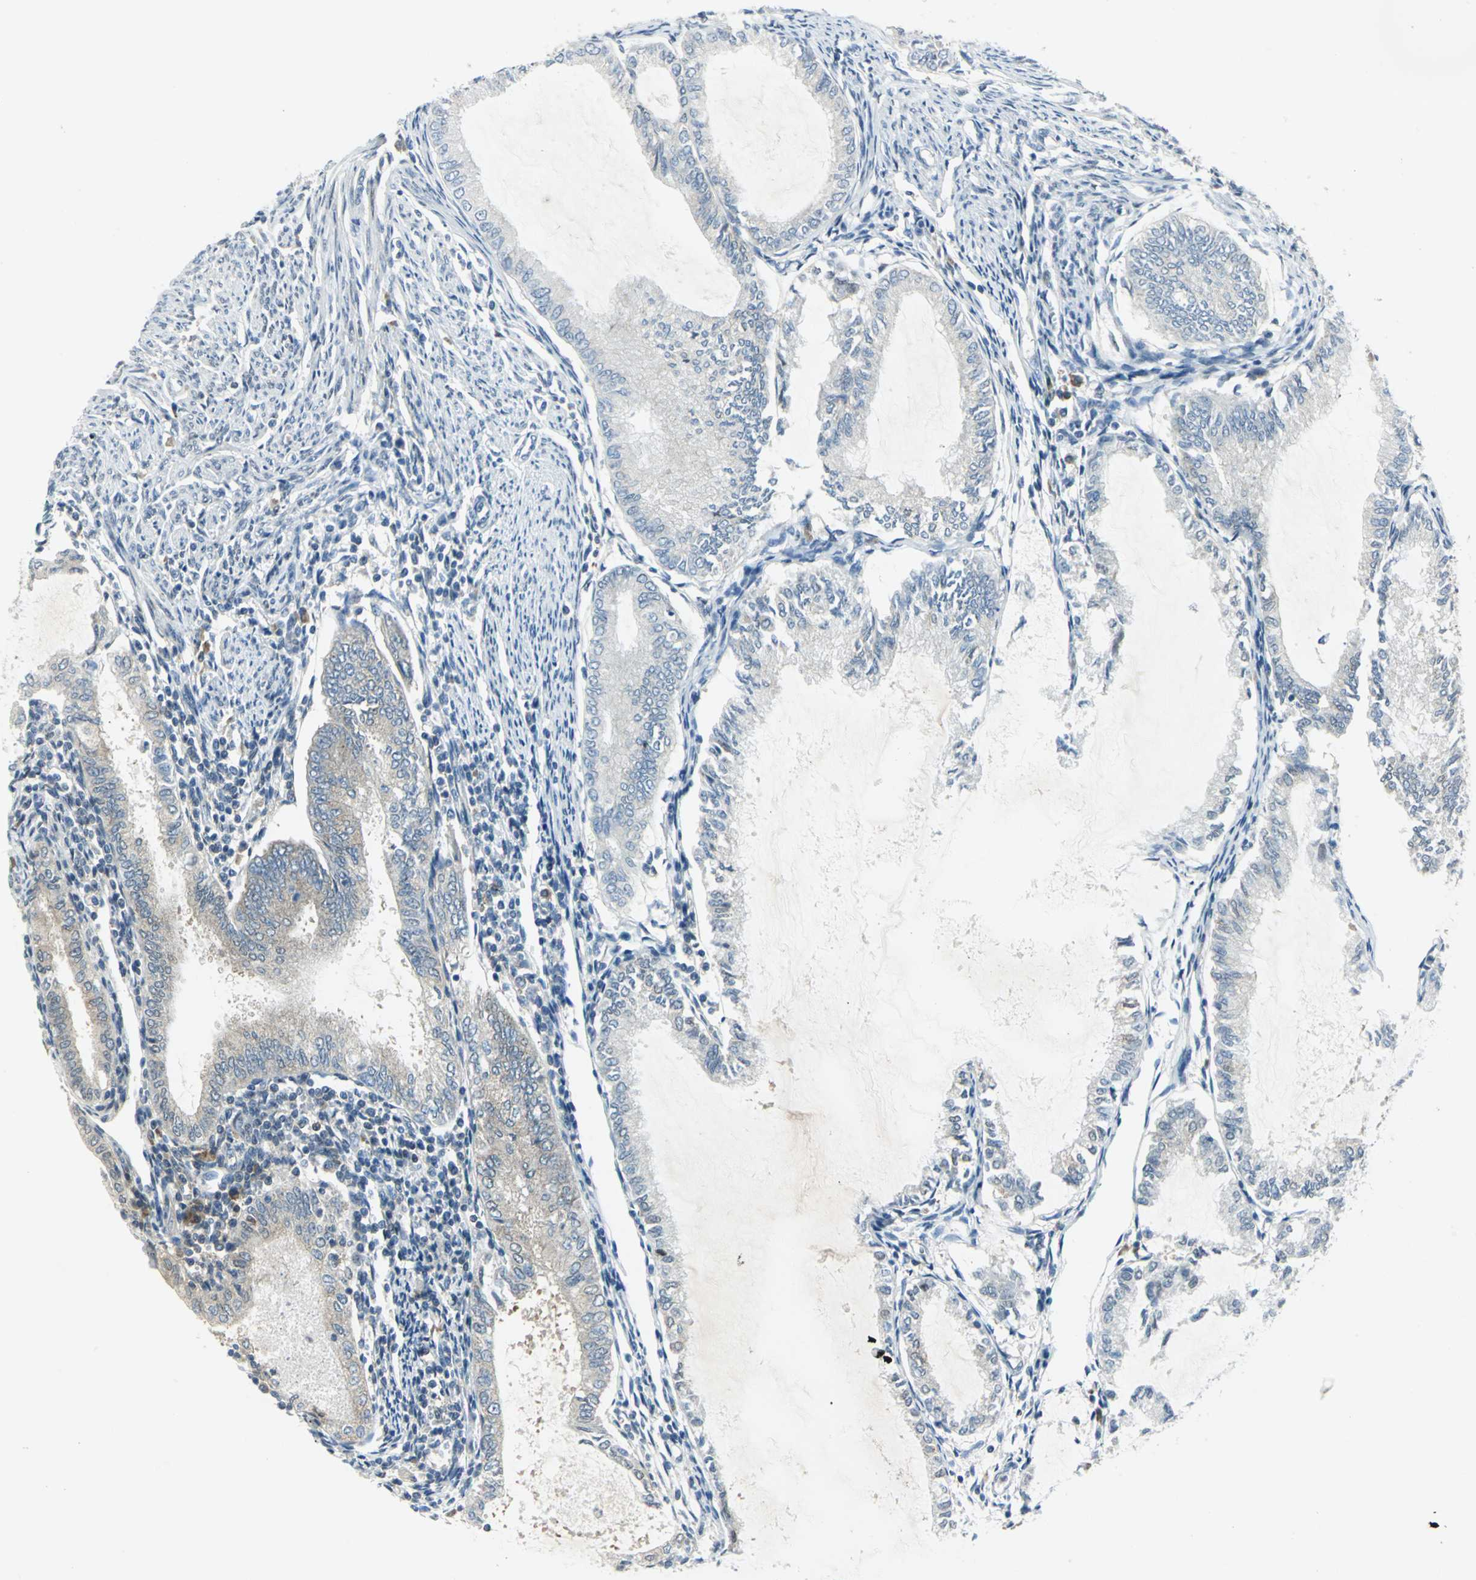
{"staining": {"intensity": "moderate", "quantity": "<25%", "location": "cytoplasmic/membranous"}, "tissue": "endometrial cancer", "cell_type": "Tumor cells", "image_type": "cancer", "snomed": [{"axis": "morphology", "description": "Adenocarcinoma, NOS"}, {"axis": "topography", "description": "Endometrium"}], "caption": "Endometrial cancer tissue demonstrates moderate cytoplasmic/membranous expression in approximately <25% of tumor cells (Brightfield microscopy of DAB IHC at high magnification).", "gene": "ALDOA", "patient": {"sex": "female", "age": 86}}